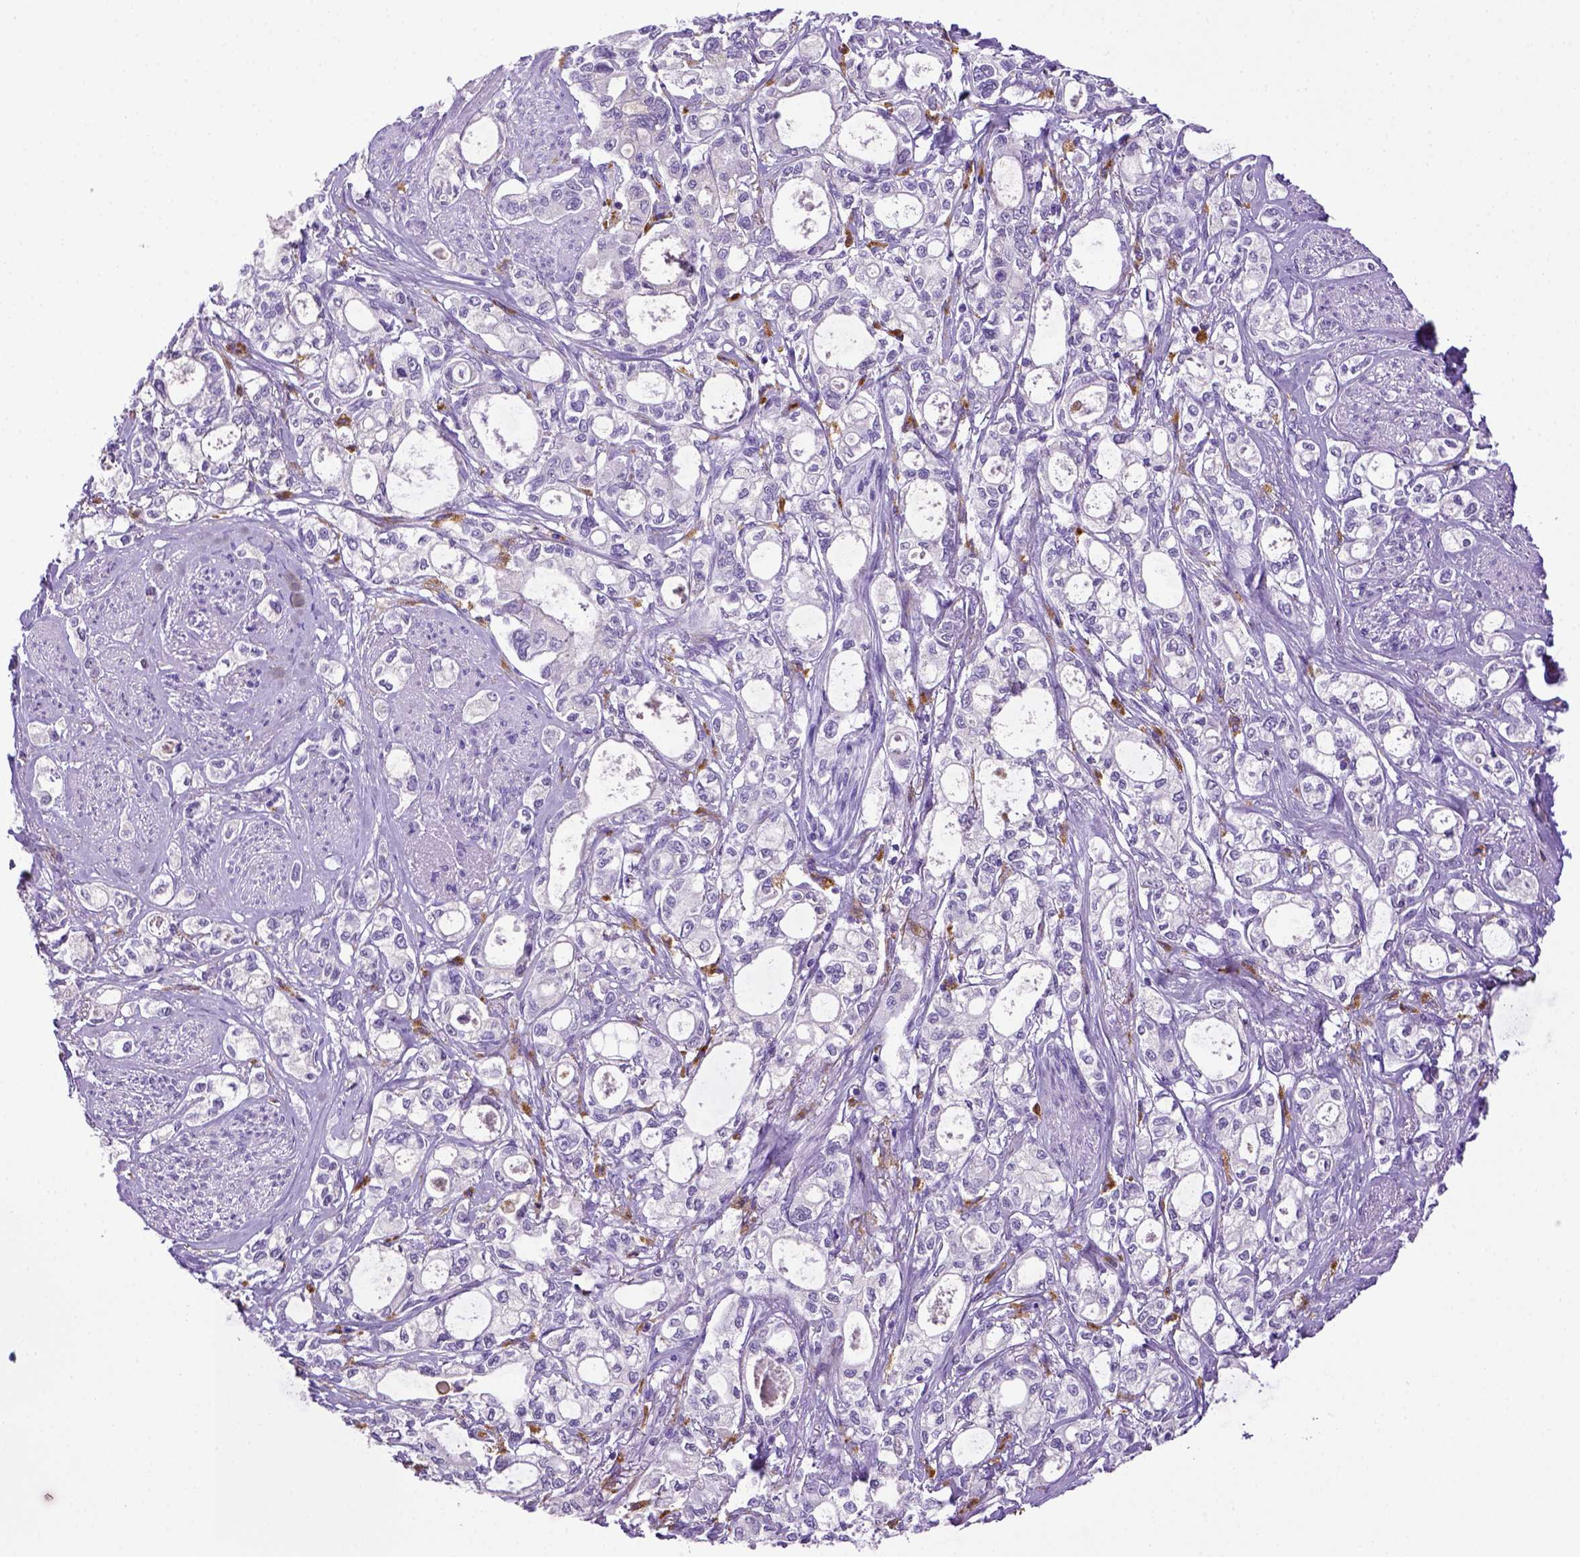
{"staining": {"intensity": "negative", "quantity": "none", "location": "none"}, "tissue": "stomach cancer", "cell_type": "Tumor cells", "image_type": "cancer", "snomed": [{"axis": "morphology", "description": "Adenocarcinoma, NOS"}, {"axis": "topography", "description": "Stomach"}], "caption": "This histopathology image is of stomach cancer (adenocarcinoma) stained with immunohistochemistry (IHC) to label a protein in brown with the nuclei are counter-stained blue. There is no staining in tumor cells.", "gene": "CD68", "patient": {"sex": "male", "age": 63}}